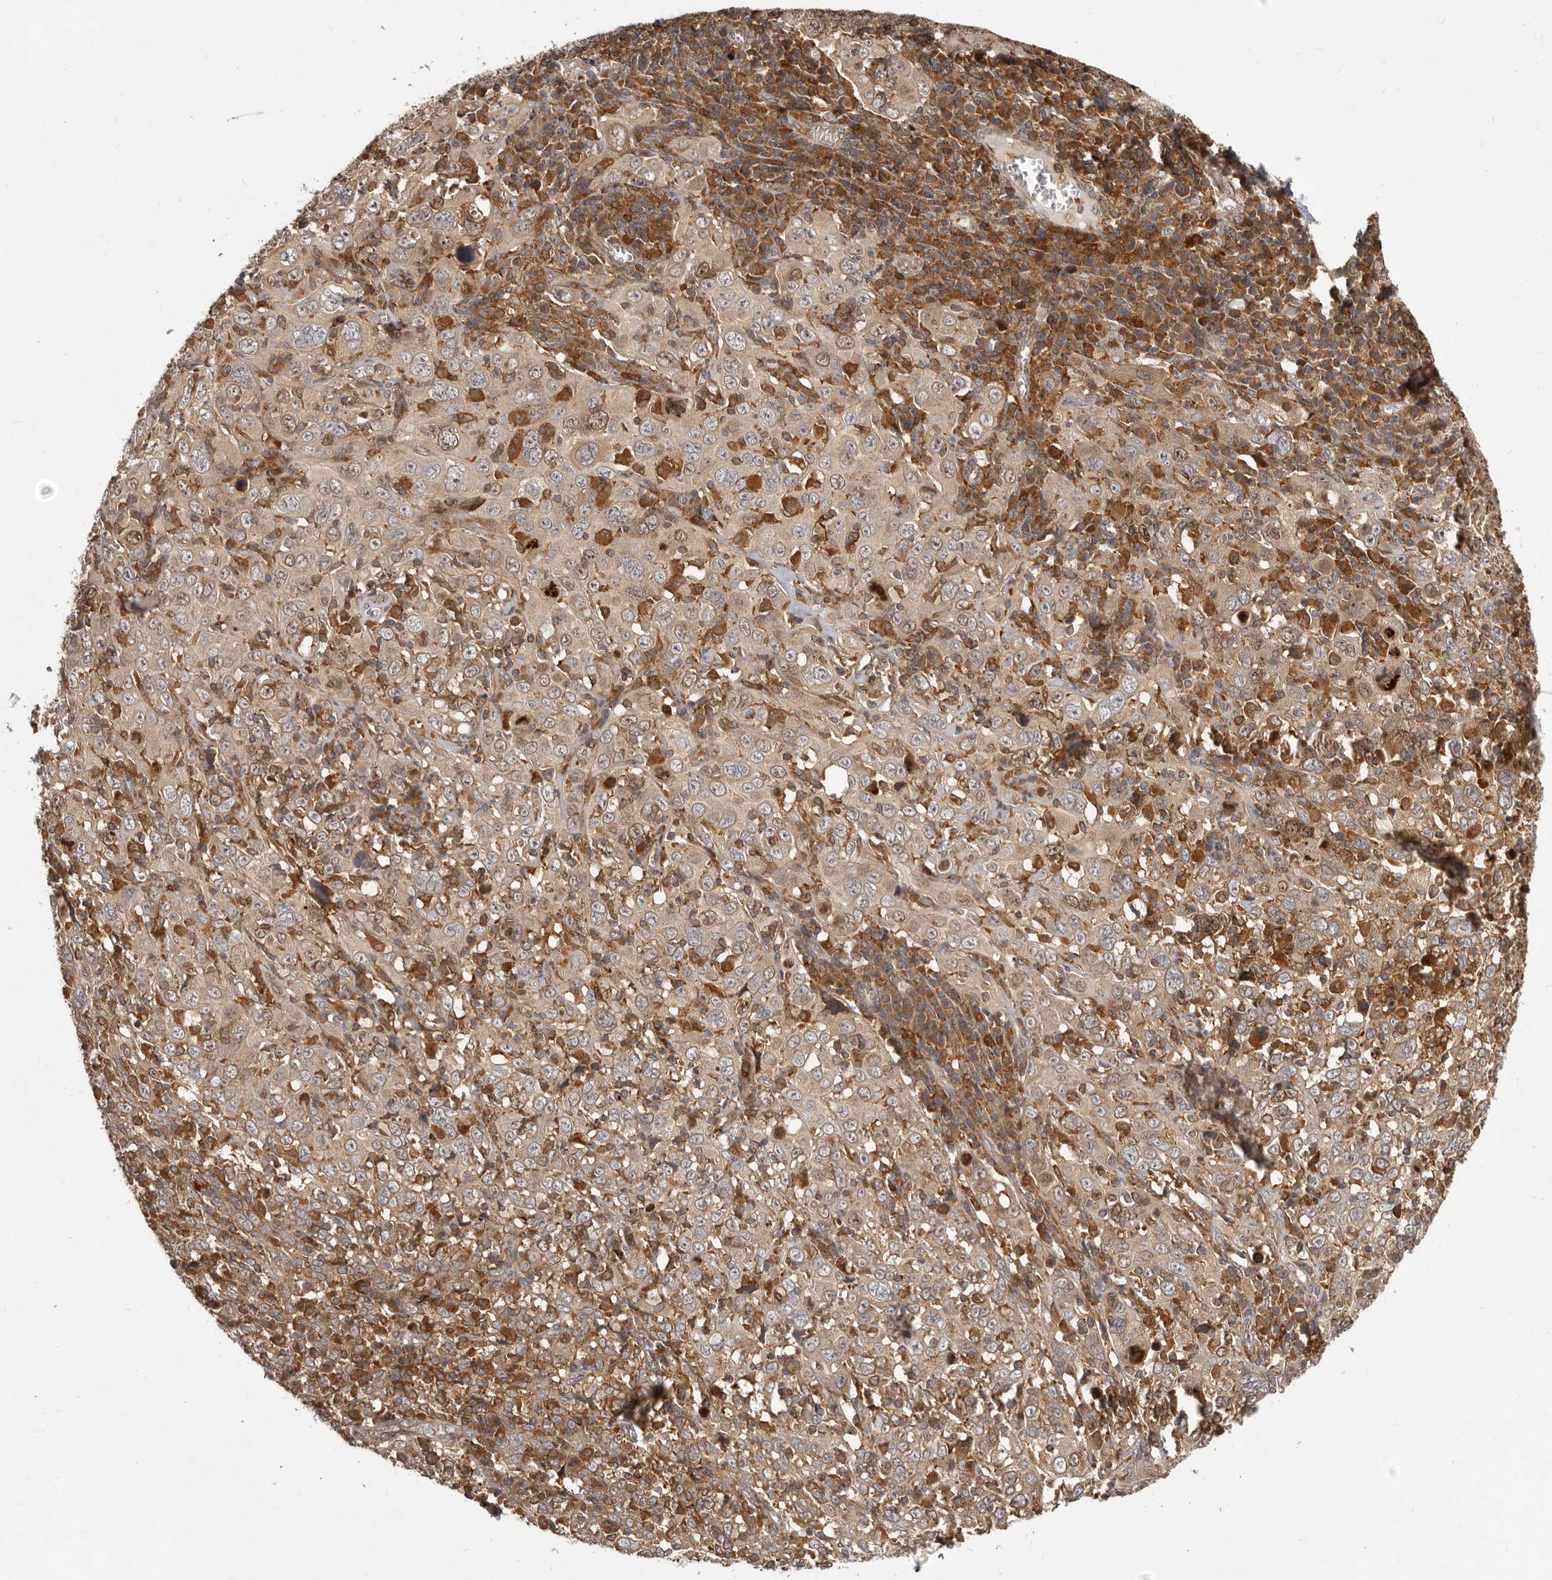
{"staining": {"intensity": "moderate", "quantity": ">75%", "location": "cytoplasmic/membranous"}, "tissue": "cervical cancer", "cell_type": "Tumor cells", "image_type": "cancer", "snomed": [{"axis": "morphology", "description": "Squamous cell carcinoma, NOS"}, {"axis": "topography", "description": "Cervix"}], "caption": "There is medium levels of moderate cytoplasmic/membranous staining in tumor cells of cervical squamous cell carcinoma, as demonstrated by immunohistochemical staining (brown color).", "gene": "RNF187", "patient": {"sex": "female", "age": 46}}